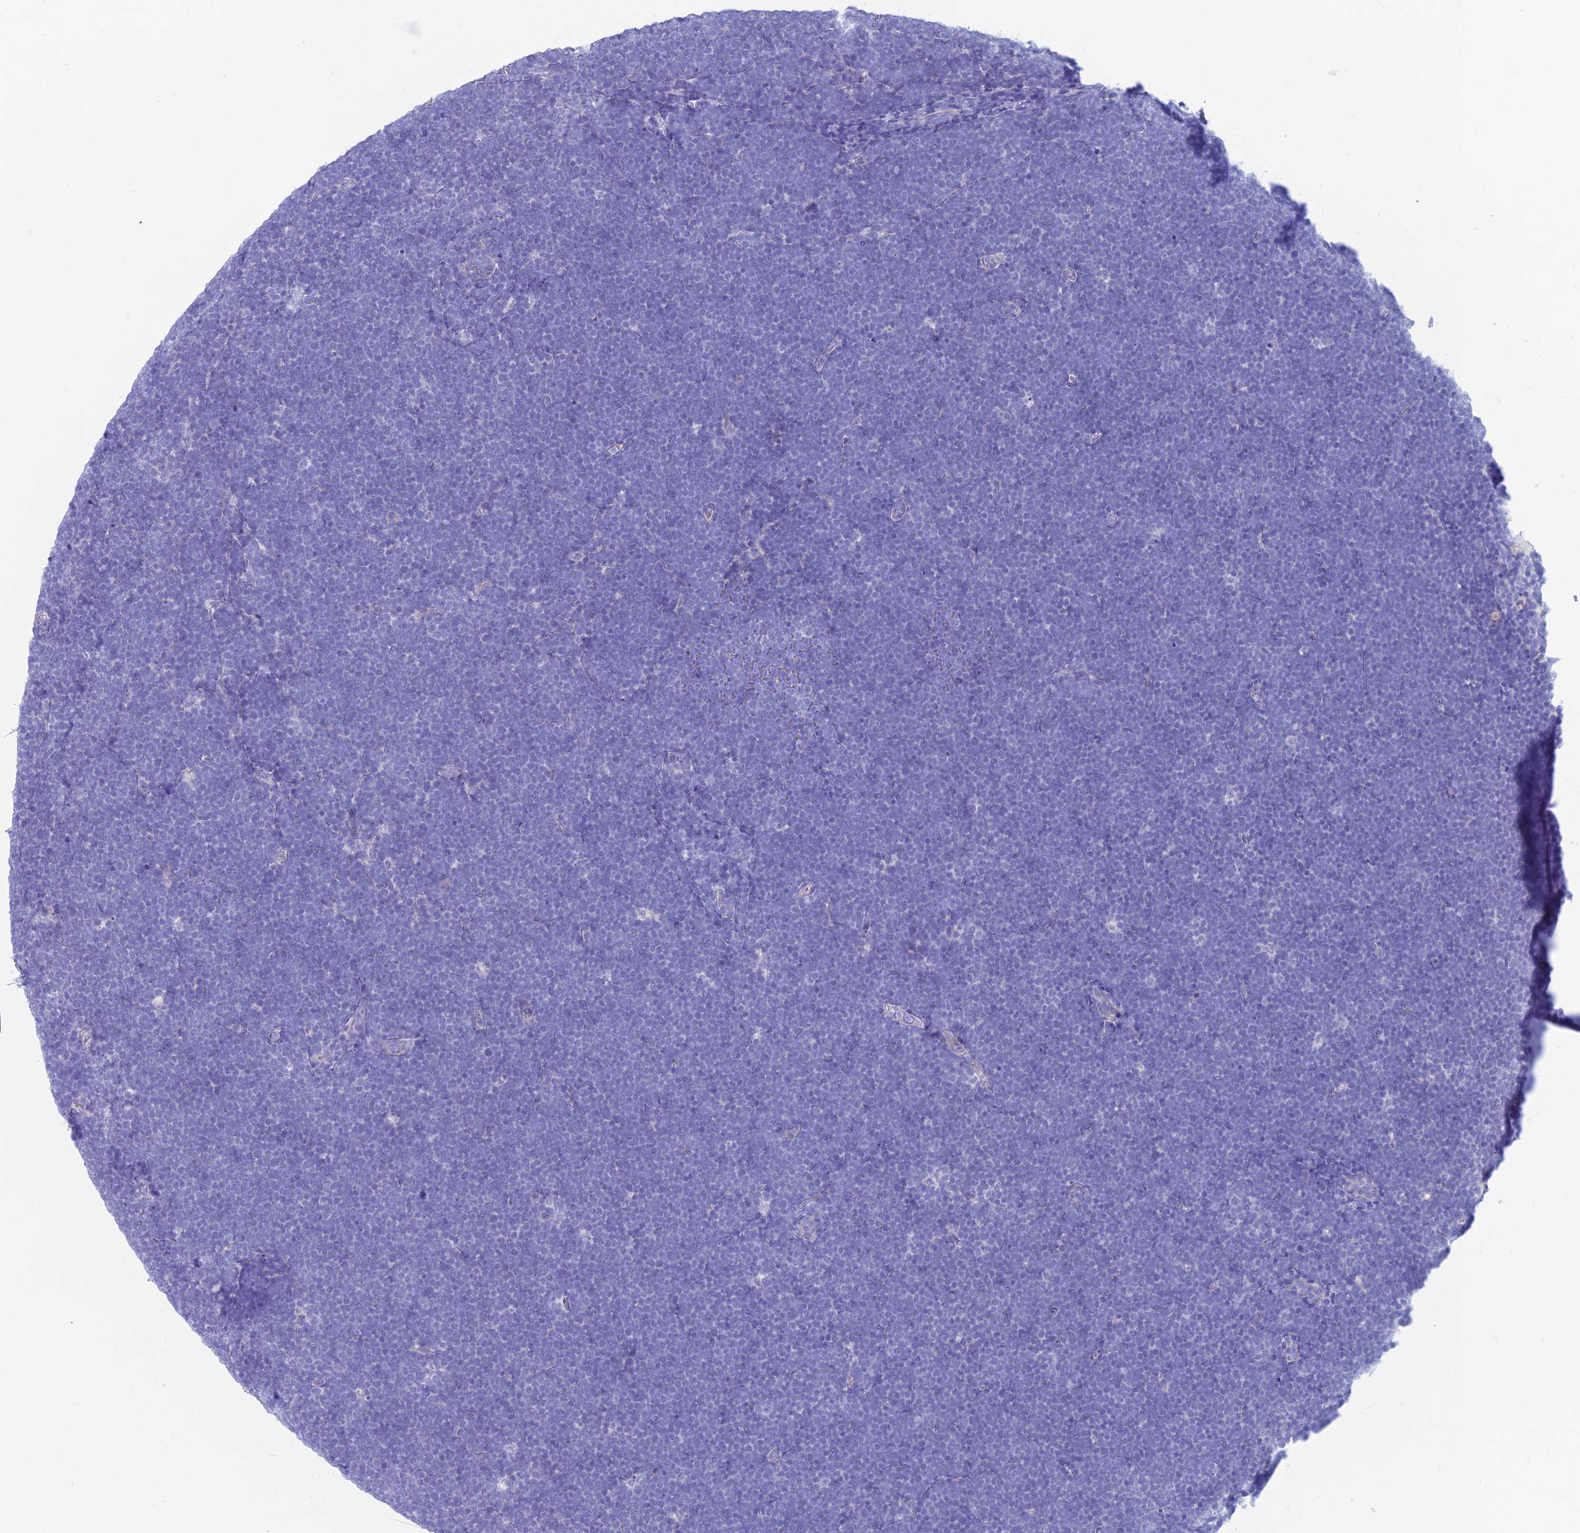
{"staining": {"intensity": "negative", "quantity": "none", "location": "none"}, "tissue": "lymphoma", "cell_type": "Tumor cells", "image_type": "cancer", "snomed": [{"axis": "morphology", "description": "Malignant lymphoma, non-Hodgkin's type, High grade"}, {"axis": "topography", "description": "Lymph node"}], "caption": "A histopathology image of high-grade malignant lymphoma, non-Hodgkin's type stained for a protein demonstrates no brown staining in tumor cells. The staining was performed using DAB to visualize the protein expression in brown, while the nuclei were stained in blue with hematoxylin (Magnification: 20x).", "gene": "GNGT2", "patient": {"sex": "male", "age": 13}}